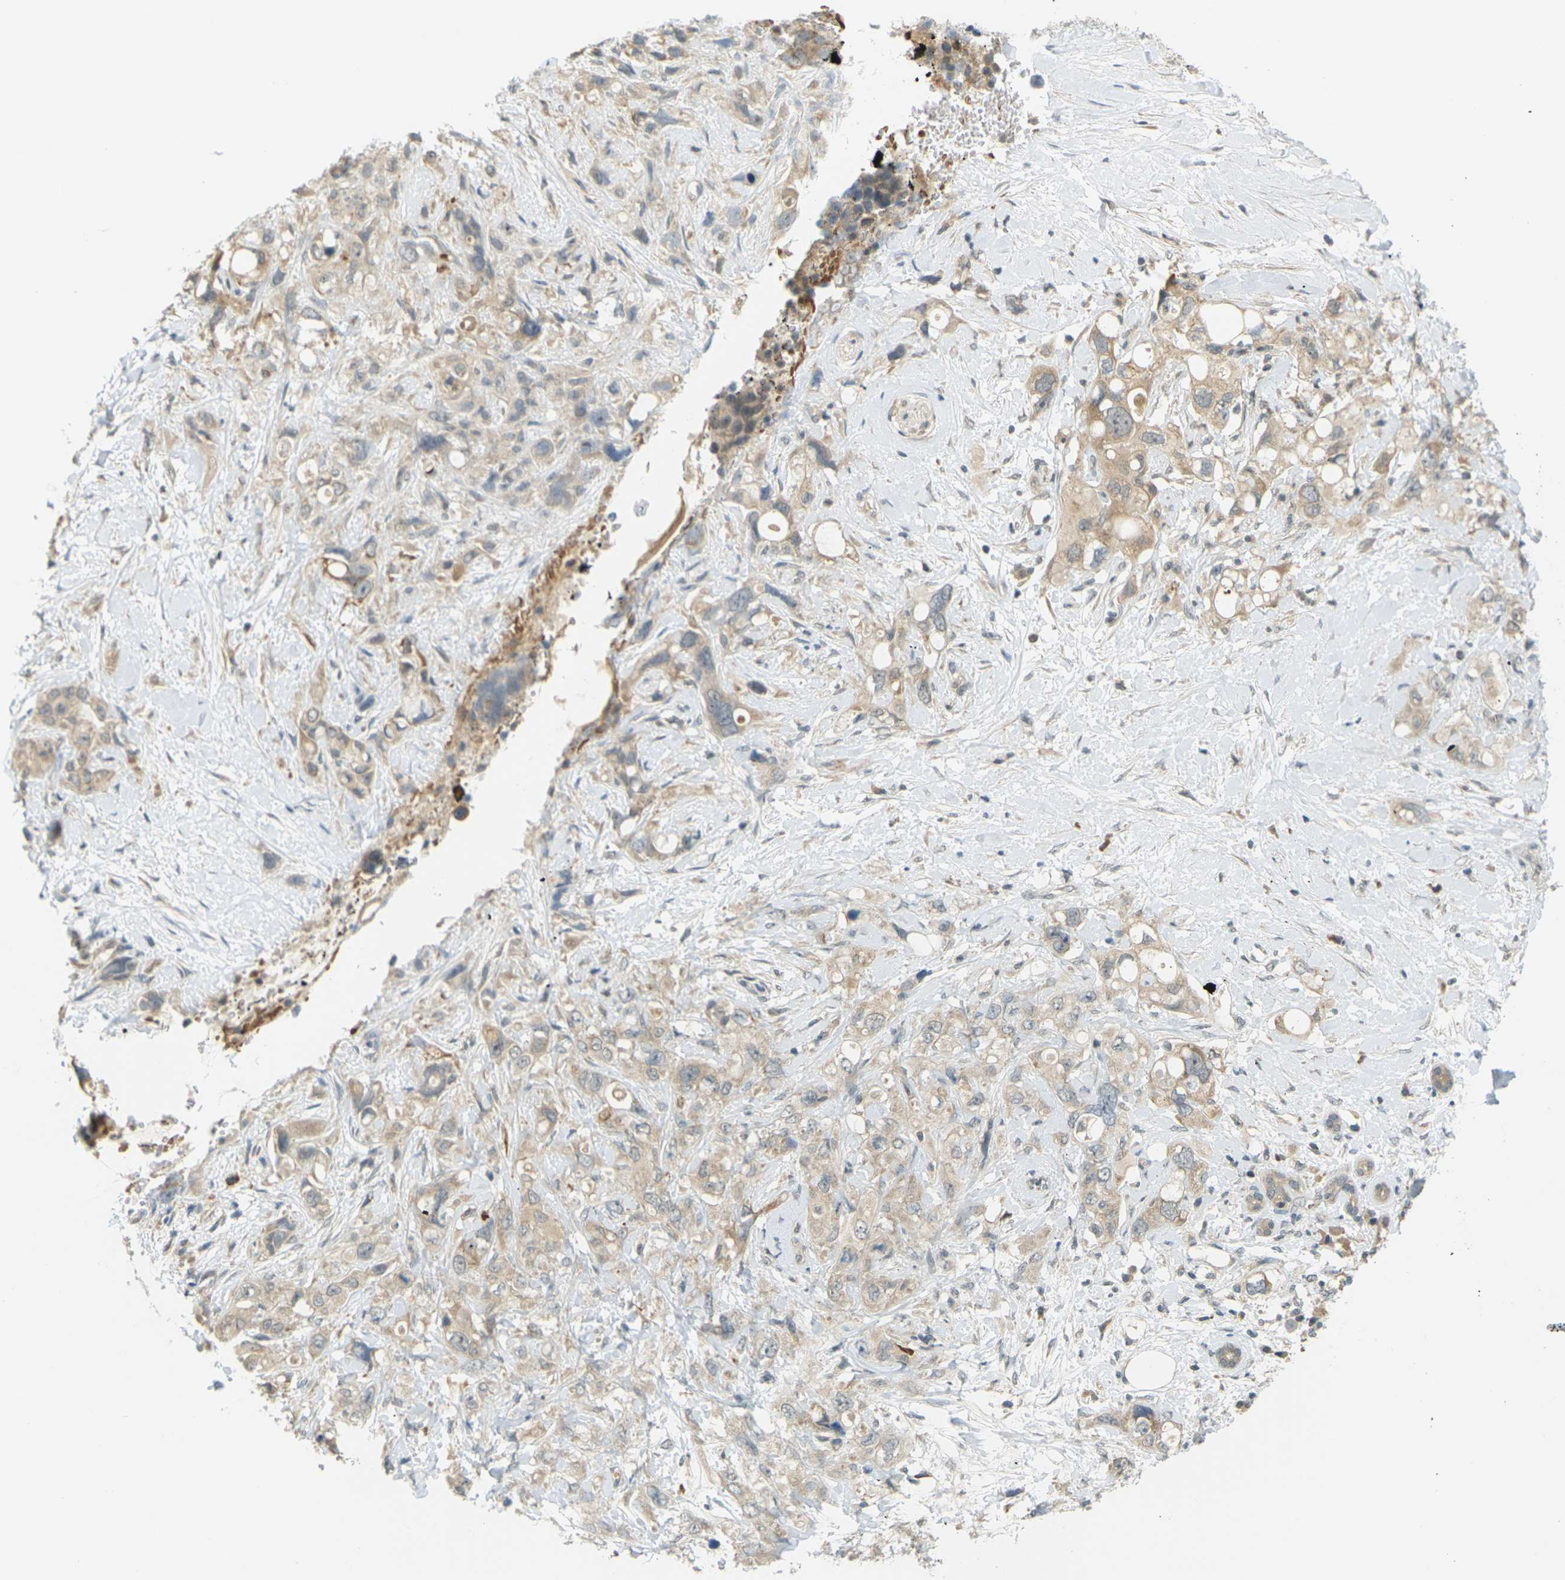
{"staining": {"intensity": "weak", "quantity": ">75%", "location": "cytoplasmic/membranous"}, "tissue": "pancreatic cancer", "cell_type": "Tumor cells", "image_type": "cancer", "snomed": [{"axis": "morphology", "description": "Adenocarcinoma, NOS"}, {"axis": "topography", "description": "Pancreas"}], "caption": "About >75% of tumor cells in adenocarcinoma (pancreatic) show weak cytoplasmic/membranous protein positivity as visualized by brown immunohistochemical staining.", "gene": "SOCS6", "patient": {"sex": "female", "age": 56}}